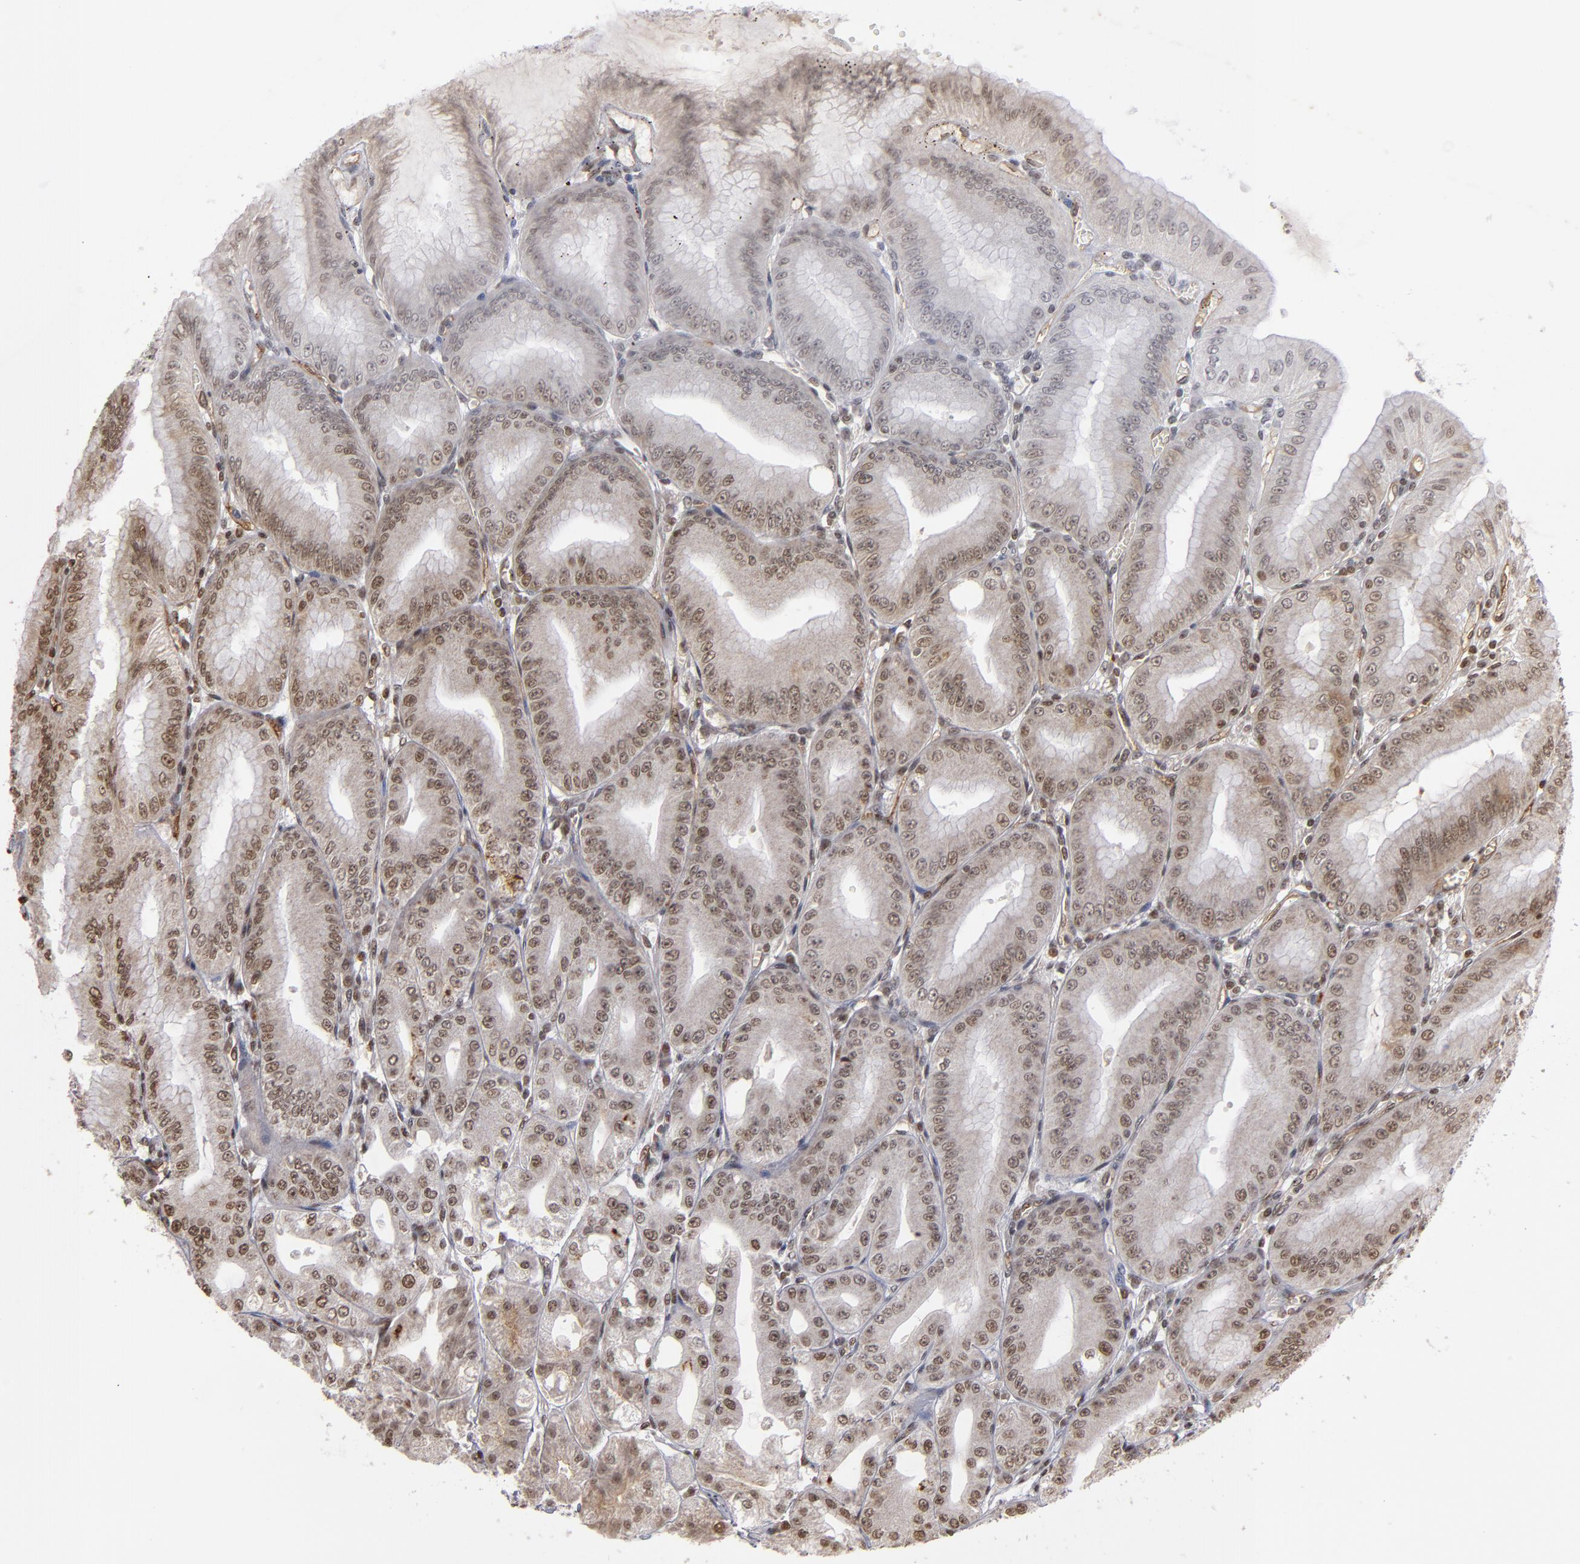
{"staining": {"intensity": "weak", "quantity": ">75%", "location": "nuclear"}, "tissue": "stomach", "cell_type": "Glandular cells", "image_type": "normal", "snomed": [{"axis": "morphology", "description": "Normal tissue, NOS"}, {"axis": "topography", "description": "Stomach, lower"}], "caption": "An immunohistochemistry photomicrograph of normal tissue is shown. Protein staining in brown shows weak nuclear positivity in stomach within glandular cells. Using DAB (3,3'-diaminobenzidine) (brown) and hematoxylin (blue) stains, captured at high magnification using brightfield microscopy.", "gene": "ABL2", "patient": {"sex": "male", "age": 71}}